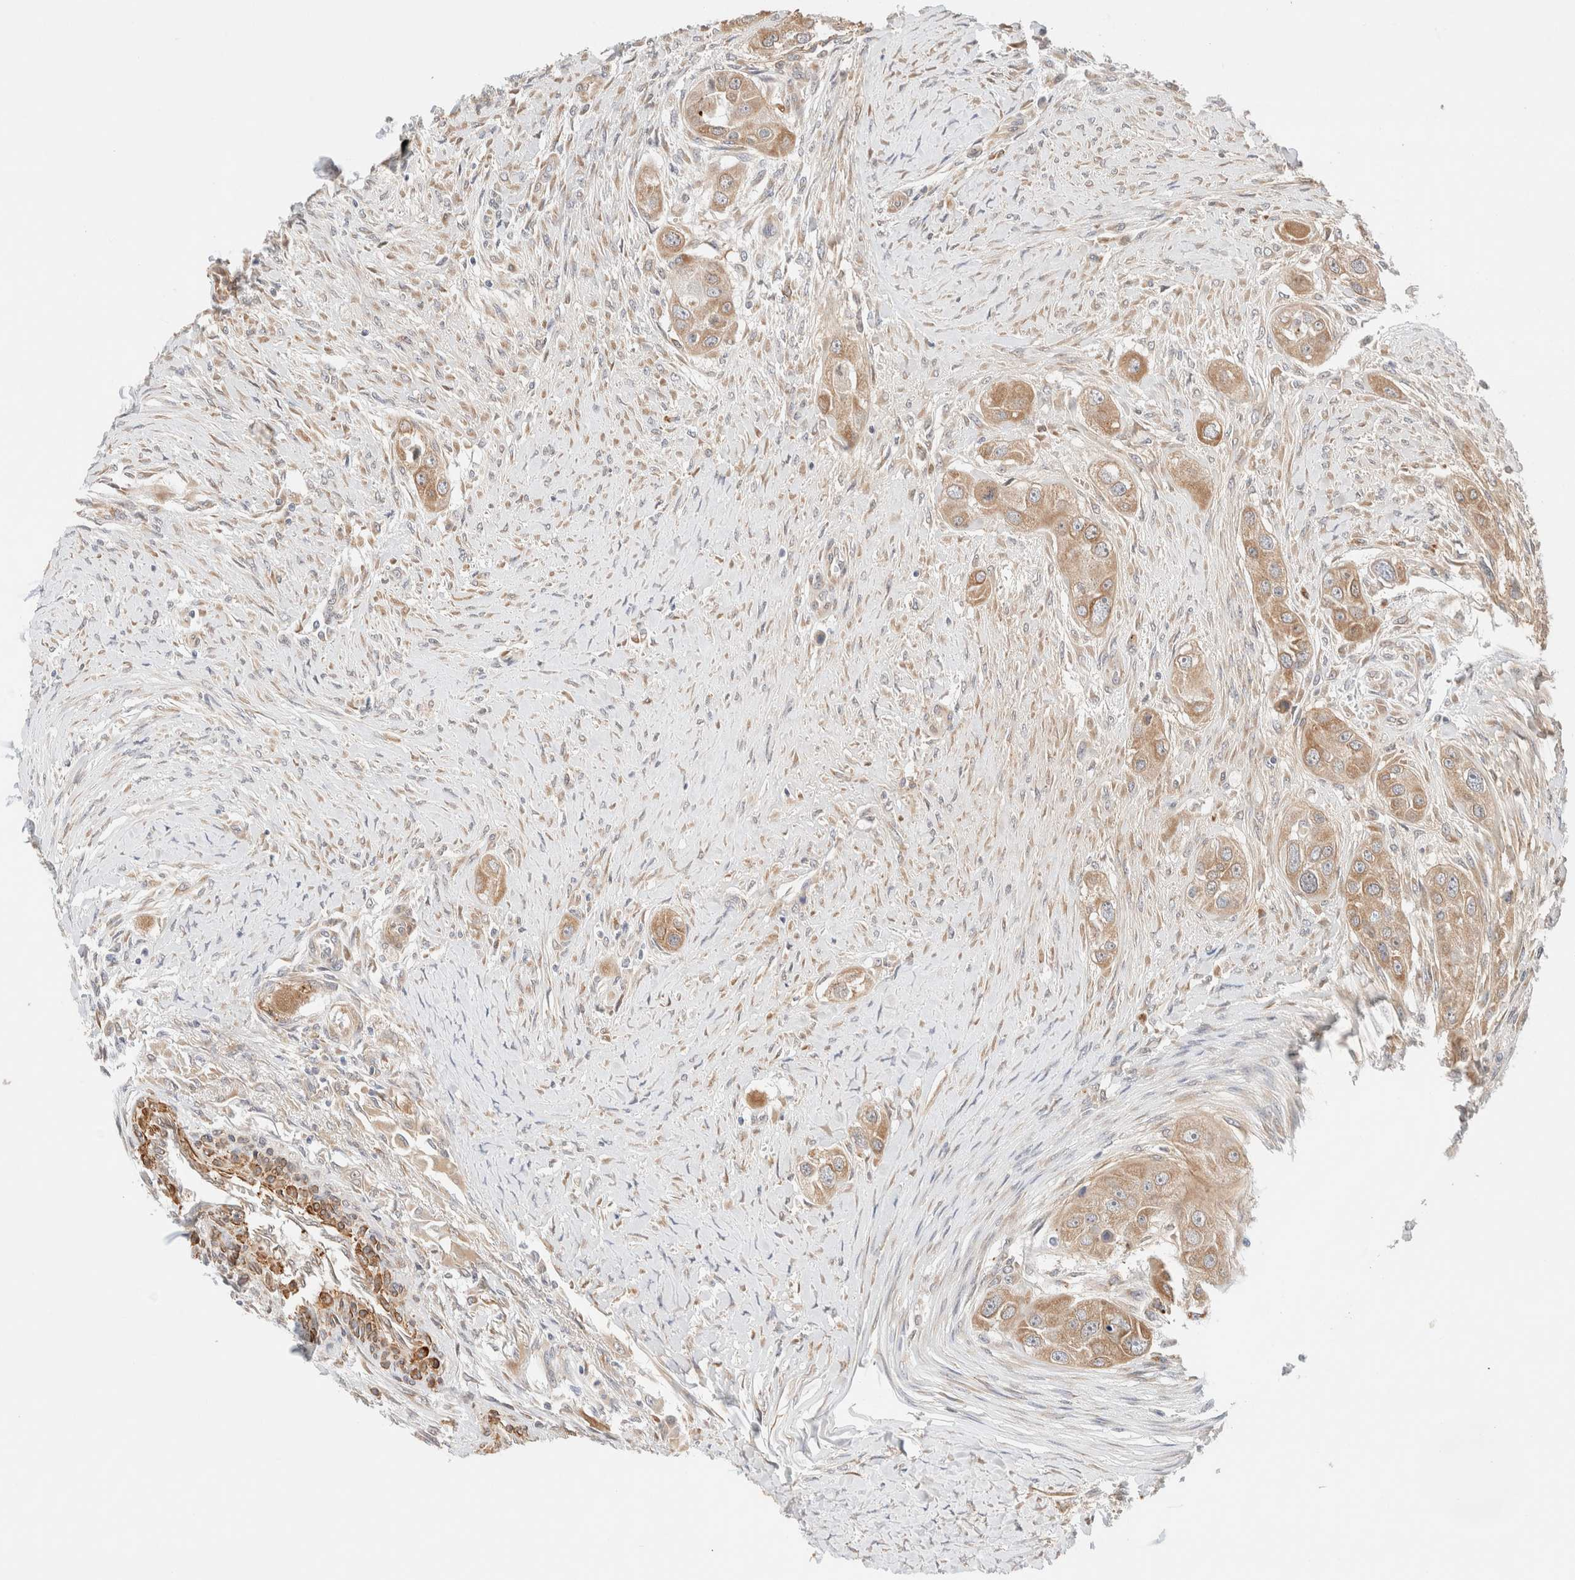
{"staining": {"intensity": "moderate", "quantity": ">75%", "location": "cytoplasmic/membranous"}, "tissue": "head and neck cancer", "cell_type": "Tumor cells", "image_type": "cancer", "snomed": [{"axis": "morphology", "description": "Normal tissue, NOS"}, {"axis": "morphology", "description": "Squamous cell carcinoma, NOS"}, {"axis": "topography", "description": "Skeletal muscle"}, {"axis": "topography", "description": "Head-Neck"}], "caption": "Immunohistochemical staining of squamous cell carcinoma (head and neck) shows medium levels of moderate cytoplasmic/membranous staining in approximately >75% of tumor cells.", "gene": "RRP15", "patient": {"sex": "male", "age": 51}}